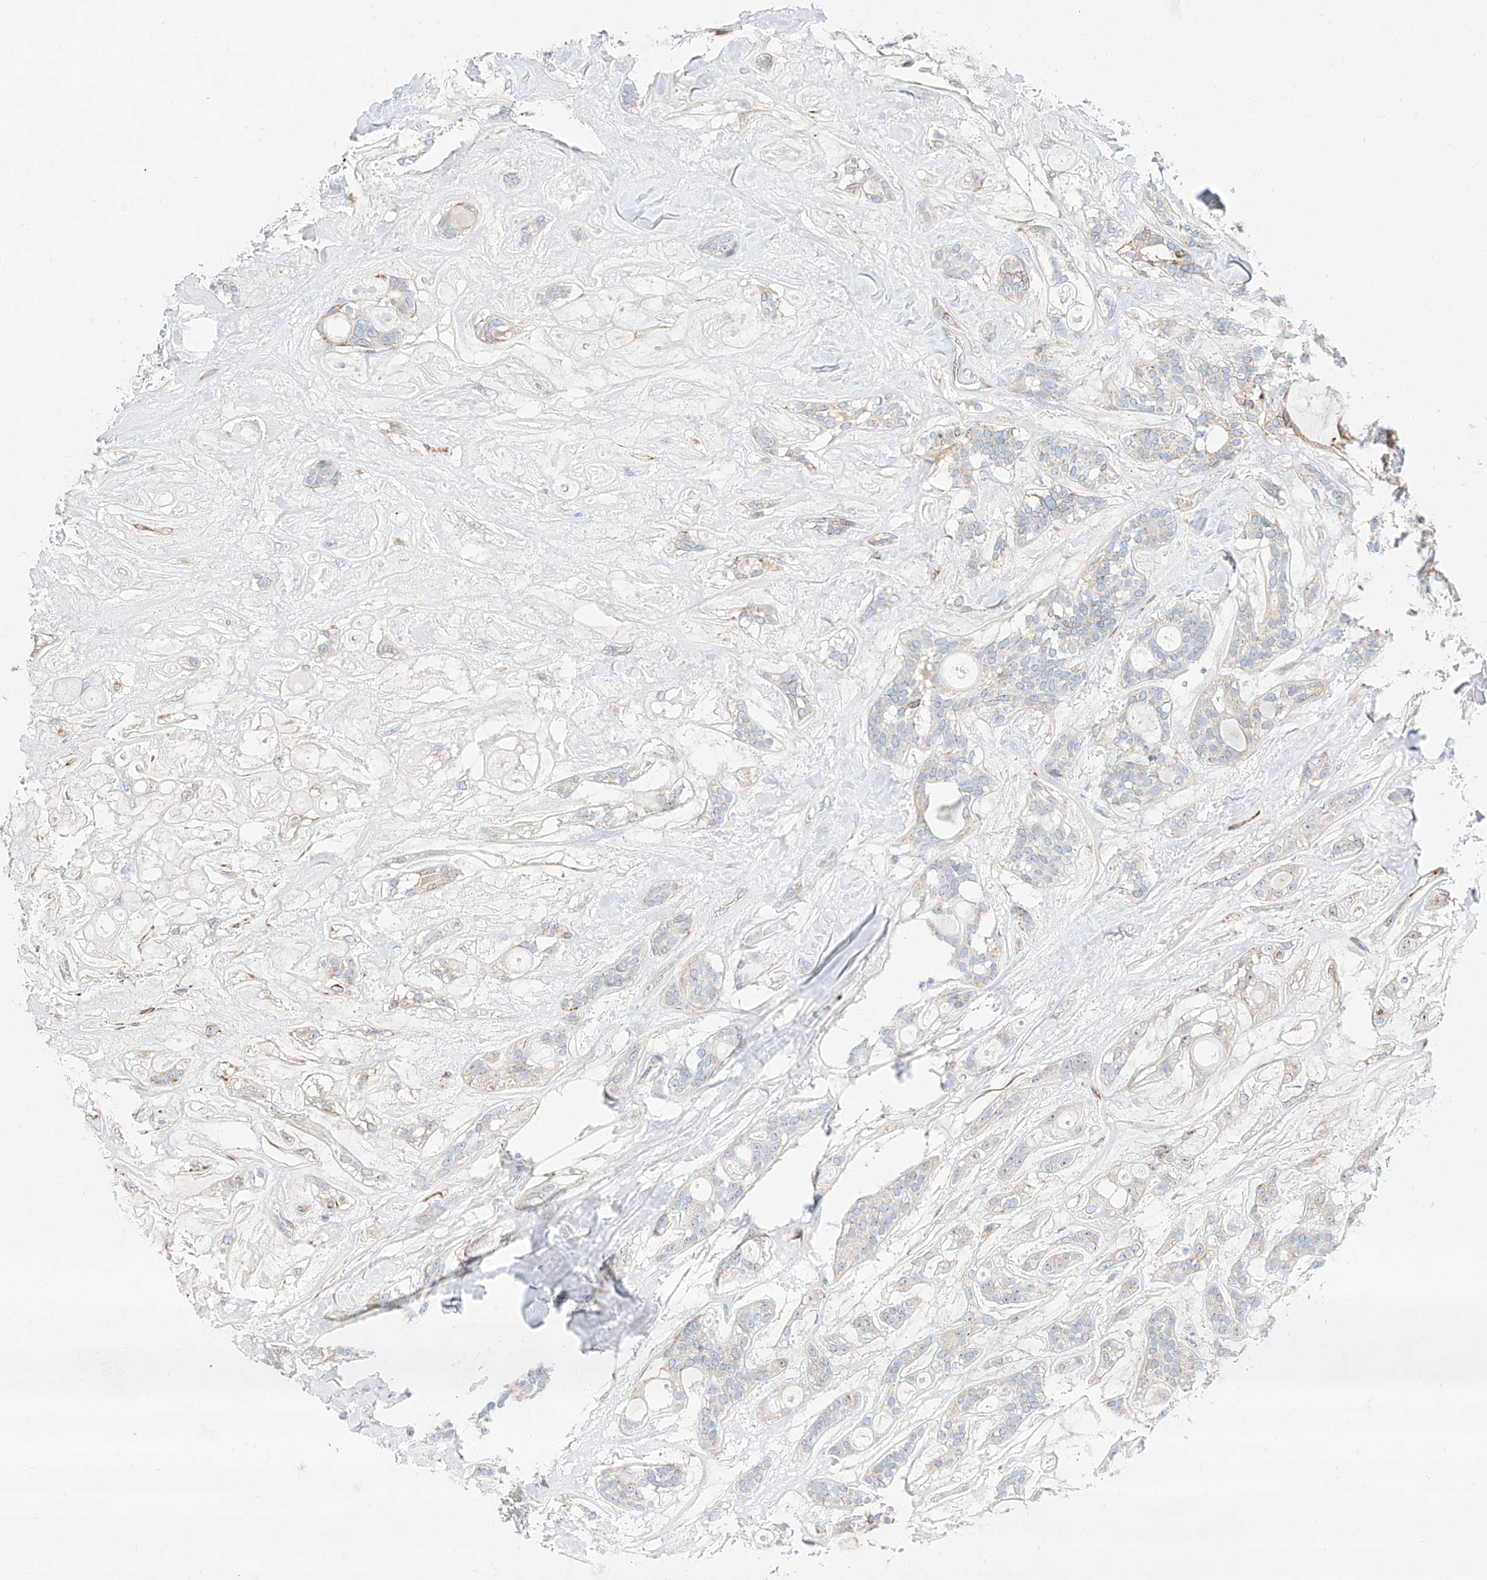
{"staining": {"intensity": "moderate", "quantity": "<25%", "location": "cytoplasmic/membranous"}, "tissue": "head and neck cancer", "cell_type": "Tumor cells", "image_type": "cancer", "snomed": [{"axis": "morphology", "description": "Adenocarcinoma, NOS"}, {"axis": "topography", "description": "Head-Neck"}], "caption": "This is a micrograph of immunohistochemistry (IHC) staining of adenocarcinoma (head and neck), which shows moderate positivity in the cytoplasmic/membranous of tumor cells.", "gene": "CST9", "patient": {"sex": "male", "age": 66}}